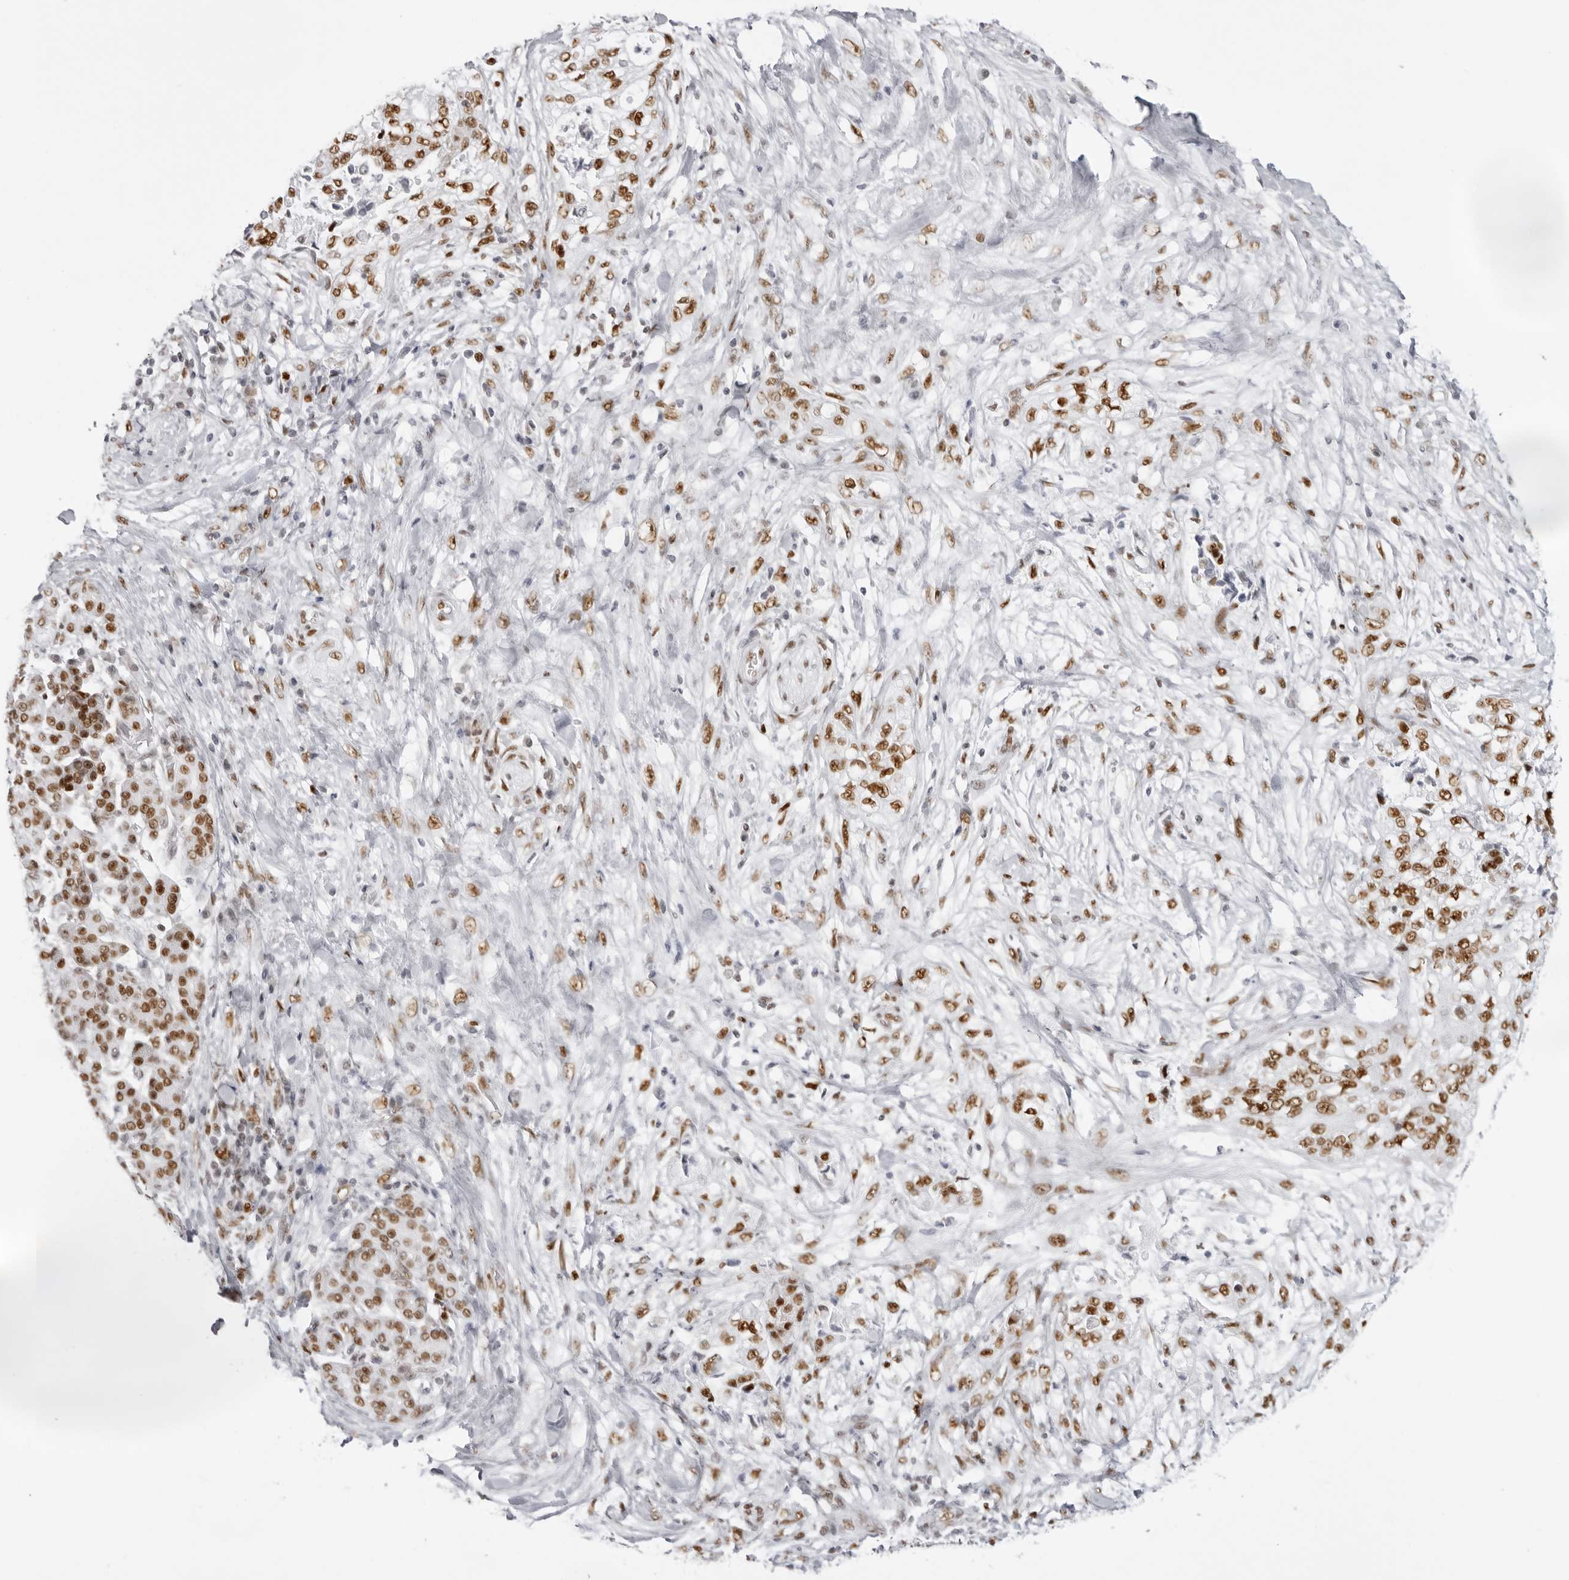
{"staining": {"intensity": "moderate", "quantity": ">75%", "location": "nuclear"}, "tissue": "pancreatic cancer", "cell_type": "Tumor cells", "image_type": "cancer", "snomed": [{"axis": "morphology", "description": "Adenocarcinoma, NOS"}, {"axis": "topography", "description": "Pancreas"}], "caption": "Immunohistochemistry (IHC) staining of pancreatic cancer (adenocarcinoma), which displays medium levels of moderate nuclear expression in about >75% of tumor cells indicating moderate nuclear protein staining. The staining was performed using DAB (brown) for protein detection and nuclei were counterstained in hematoxylin (blue).", "gene": "IRF2BP2", "patient": {"sex": "male", "age": 72}}